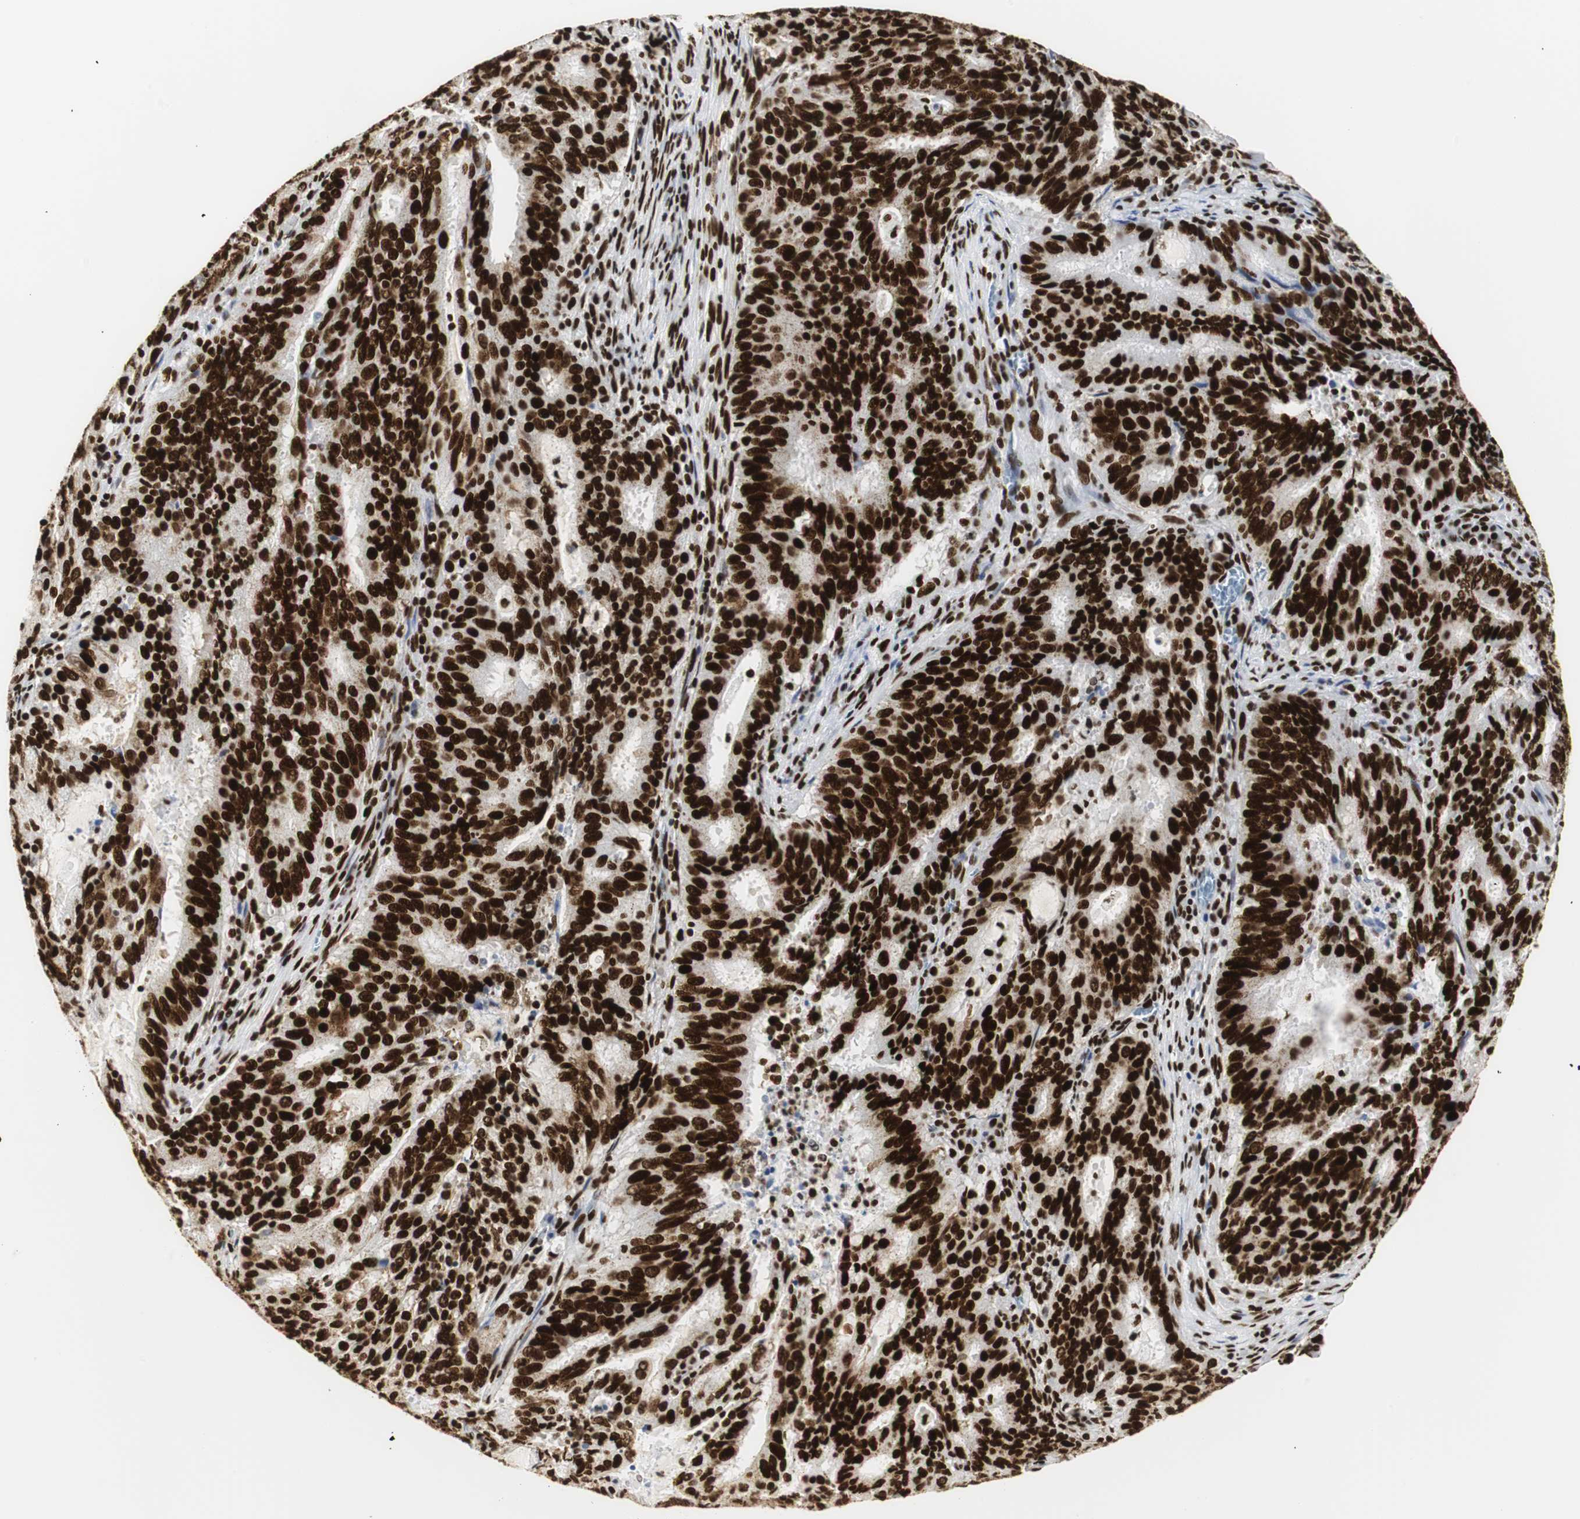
{"staining": {"intensity": "strong", "quantity": ">75%", "location": "nuclear"}, "tissue": "cervical cancer", "cell_type": "Tumor cells", "image_type": "cancer", "snomed": [{"axis": "morphology", "description": "Adenocarcinoma, NOS"}, {"axis": "topography", "description": "Cervix"}], "caption": "Cervical cancer tissue demonstrates strong nuclear expression in about >75% of tumor cells Immunohistochemistry (ihc) stains the protein in brown and the nuclei are stained blue.", "gene": "HNRNPH2", "patient": {"sex": "female", "age": 44}}